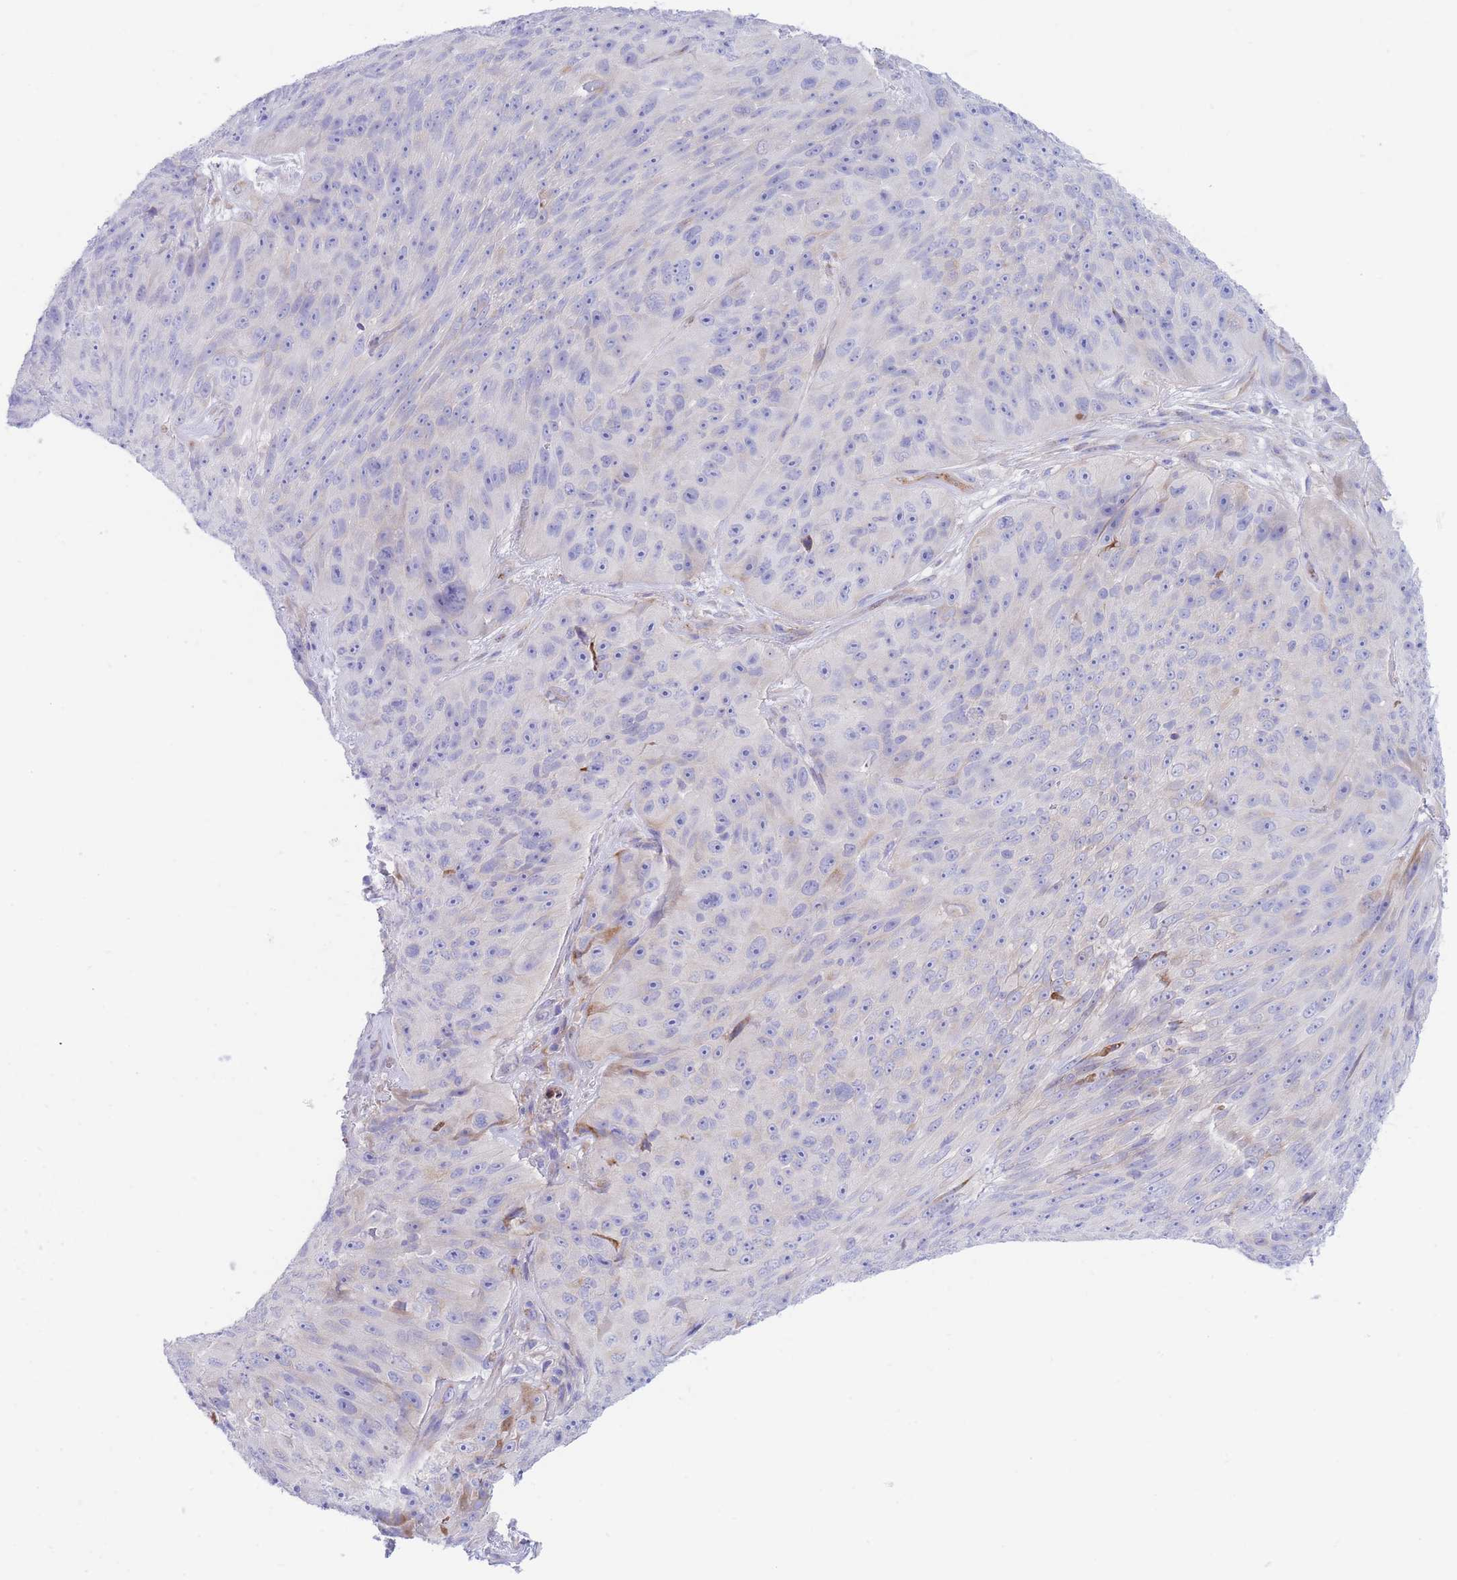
{"staining": {"intensity": "negative", "quantity": "none", "location": "none"}, "tissue": "skin cancer", "cell_type": "Tumor cells", "image_type": "cancer", "snomed": [{"axis": "morphology", "description": "Squamous cell carcinoma, NOS"}, {"axis": "topography", "description": "Skin"}], "caption": "Immunohistochemical staining of skin cancer (squamous cell carcinoma) shows no significant positivity in tumor cells.", "gene": "DET1", "patient": {"sex": "female", "age": 87}}